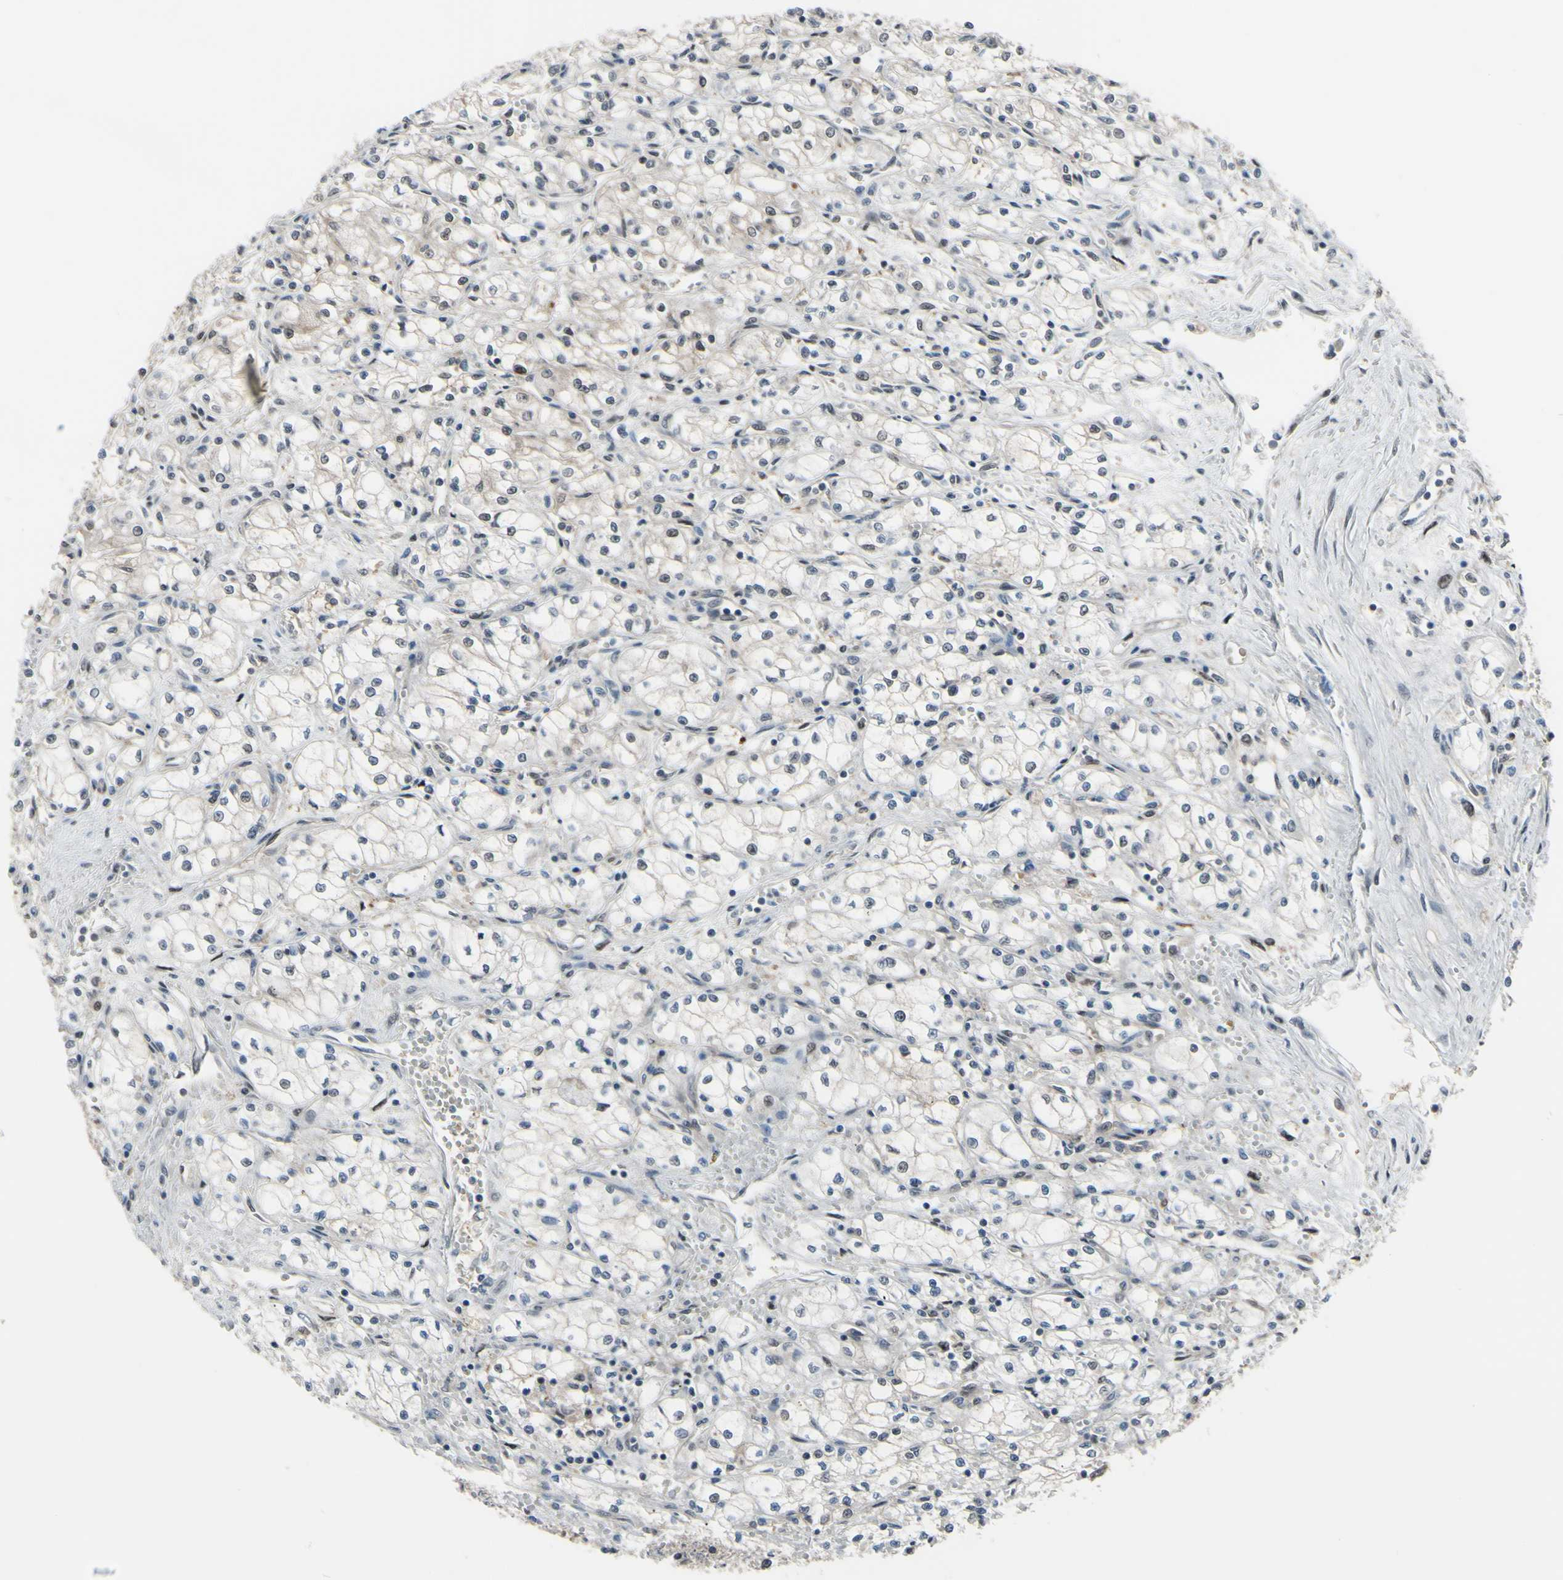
{"staining": {"intensity": "negative", "quantity": "none", "location": "none"}, "tissue": "renal cancer", "cell_type": "Tumor cells", "image_type": "cancer", "snomed": [{"axis": "morphology", "description": "Normal tissue, NOS"}, {"axis": "morphology", "description": "Adenocarcinoma, NOS"}, {"axis": "topography", "description": "Kidney"}], "caption": "The immunohistochemistry (IHC) photomicrograph has no significant positivity in tumor cells of renal cancer (adenocarcinoma) tissue. (DAB (3,3'-diaminobenzidine) IHC with hematoxylin counter stain).", "gene": "HSPA4", "patient": {"sex": "male", "age": 59}}